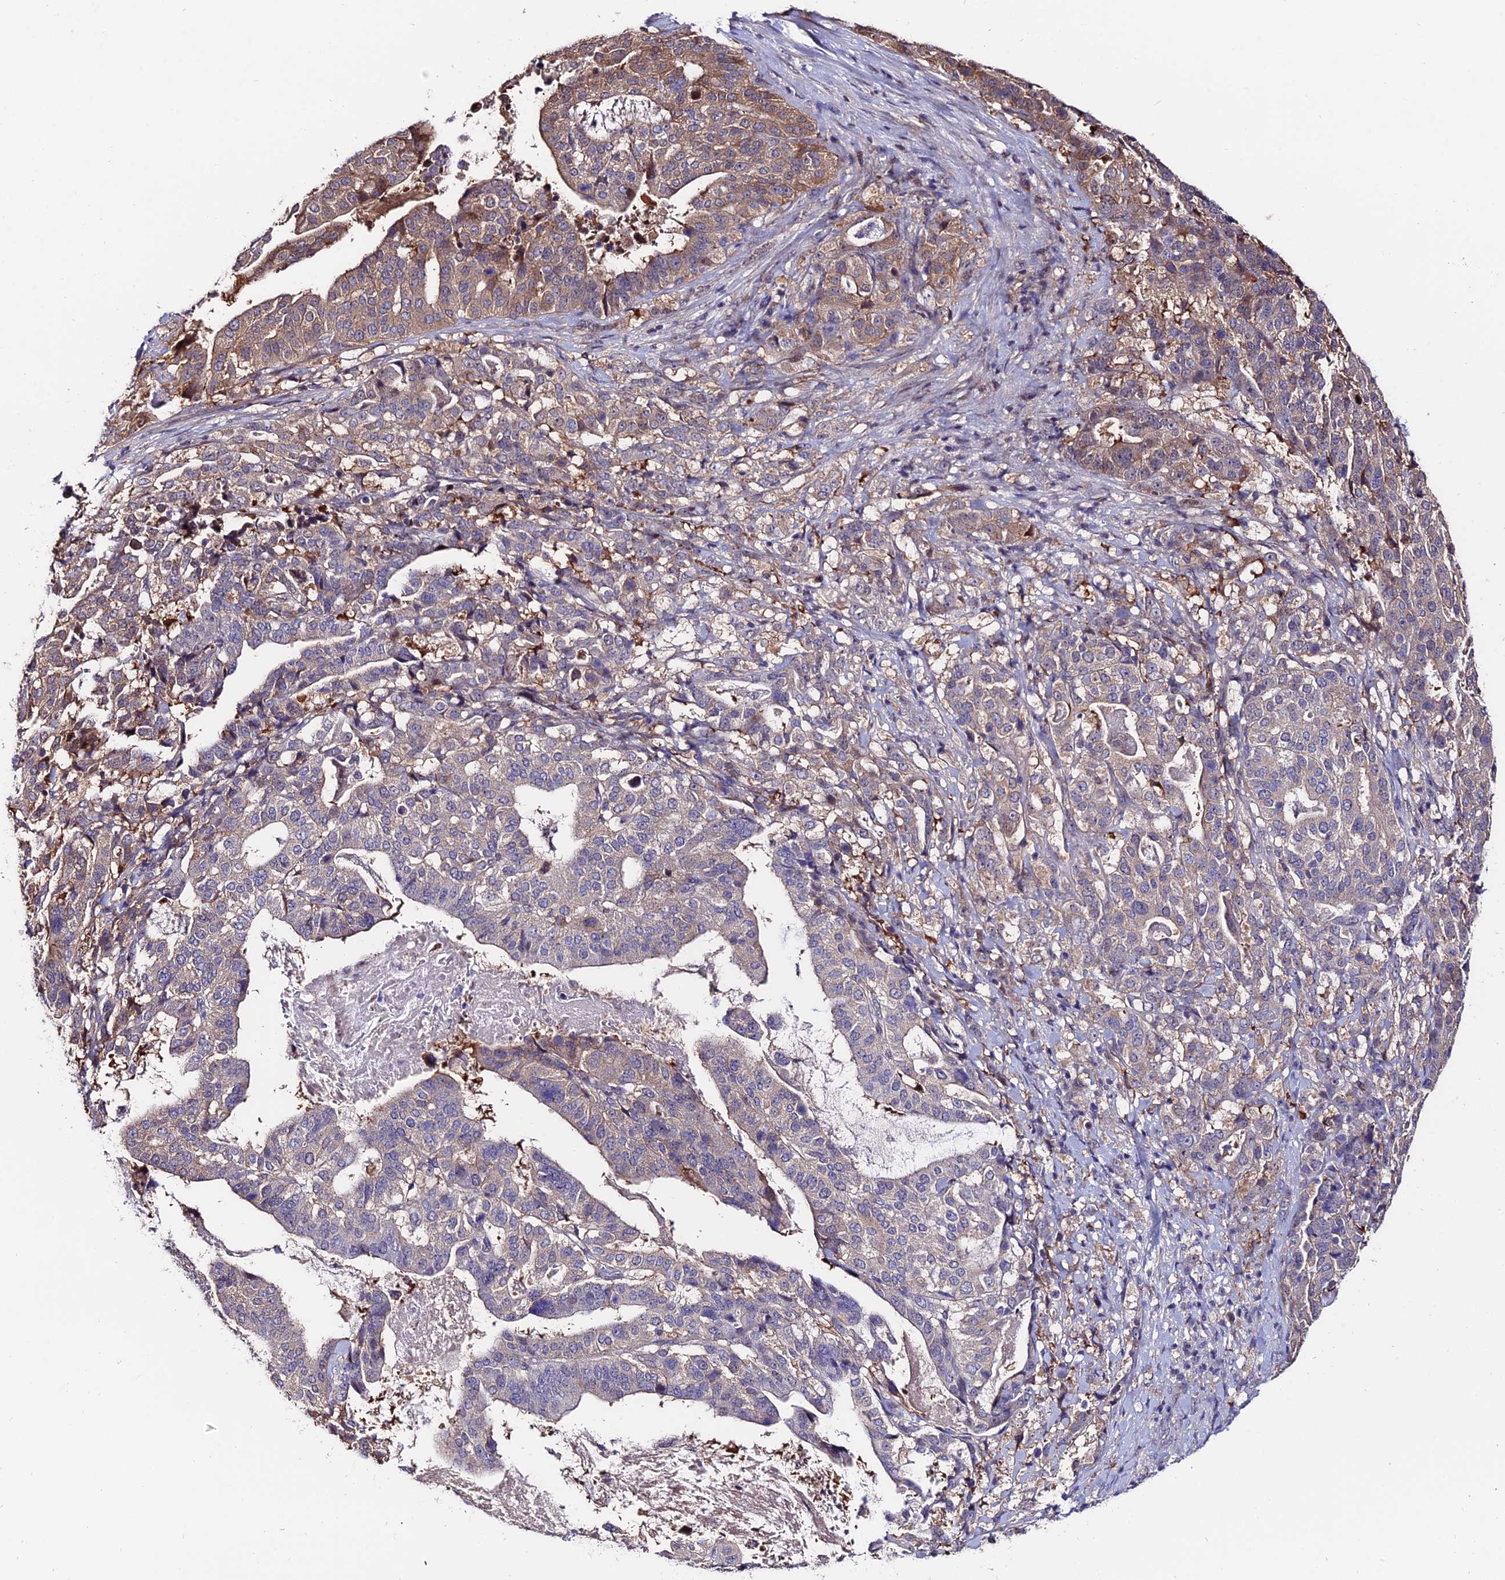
{"staining": {"intensity": "moderate", "quantity": "25%-75%", "location": "cytoplasmic/membranous"}, "tissue": "stomach cancer", "cell_type": "Tumor cells", "image_type": "cancer", "snomed": [{"axis": "morphology", "description": "Adenocarcinoma, NOS"}, {"axis": "topography", "description": "Stomach"}], "caption": "High-magnification brightfield microscopy of stomach adenocarcinoma stained with DAB (brown) and counterstained with hematoxylin (blue). tumor cells exhibit moderate cytoplasmic/membranous staining is appreciated in about25%-75% of cells.", "gene": "INPP4A", "patient": {"sex": "male", "age": 48}}